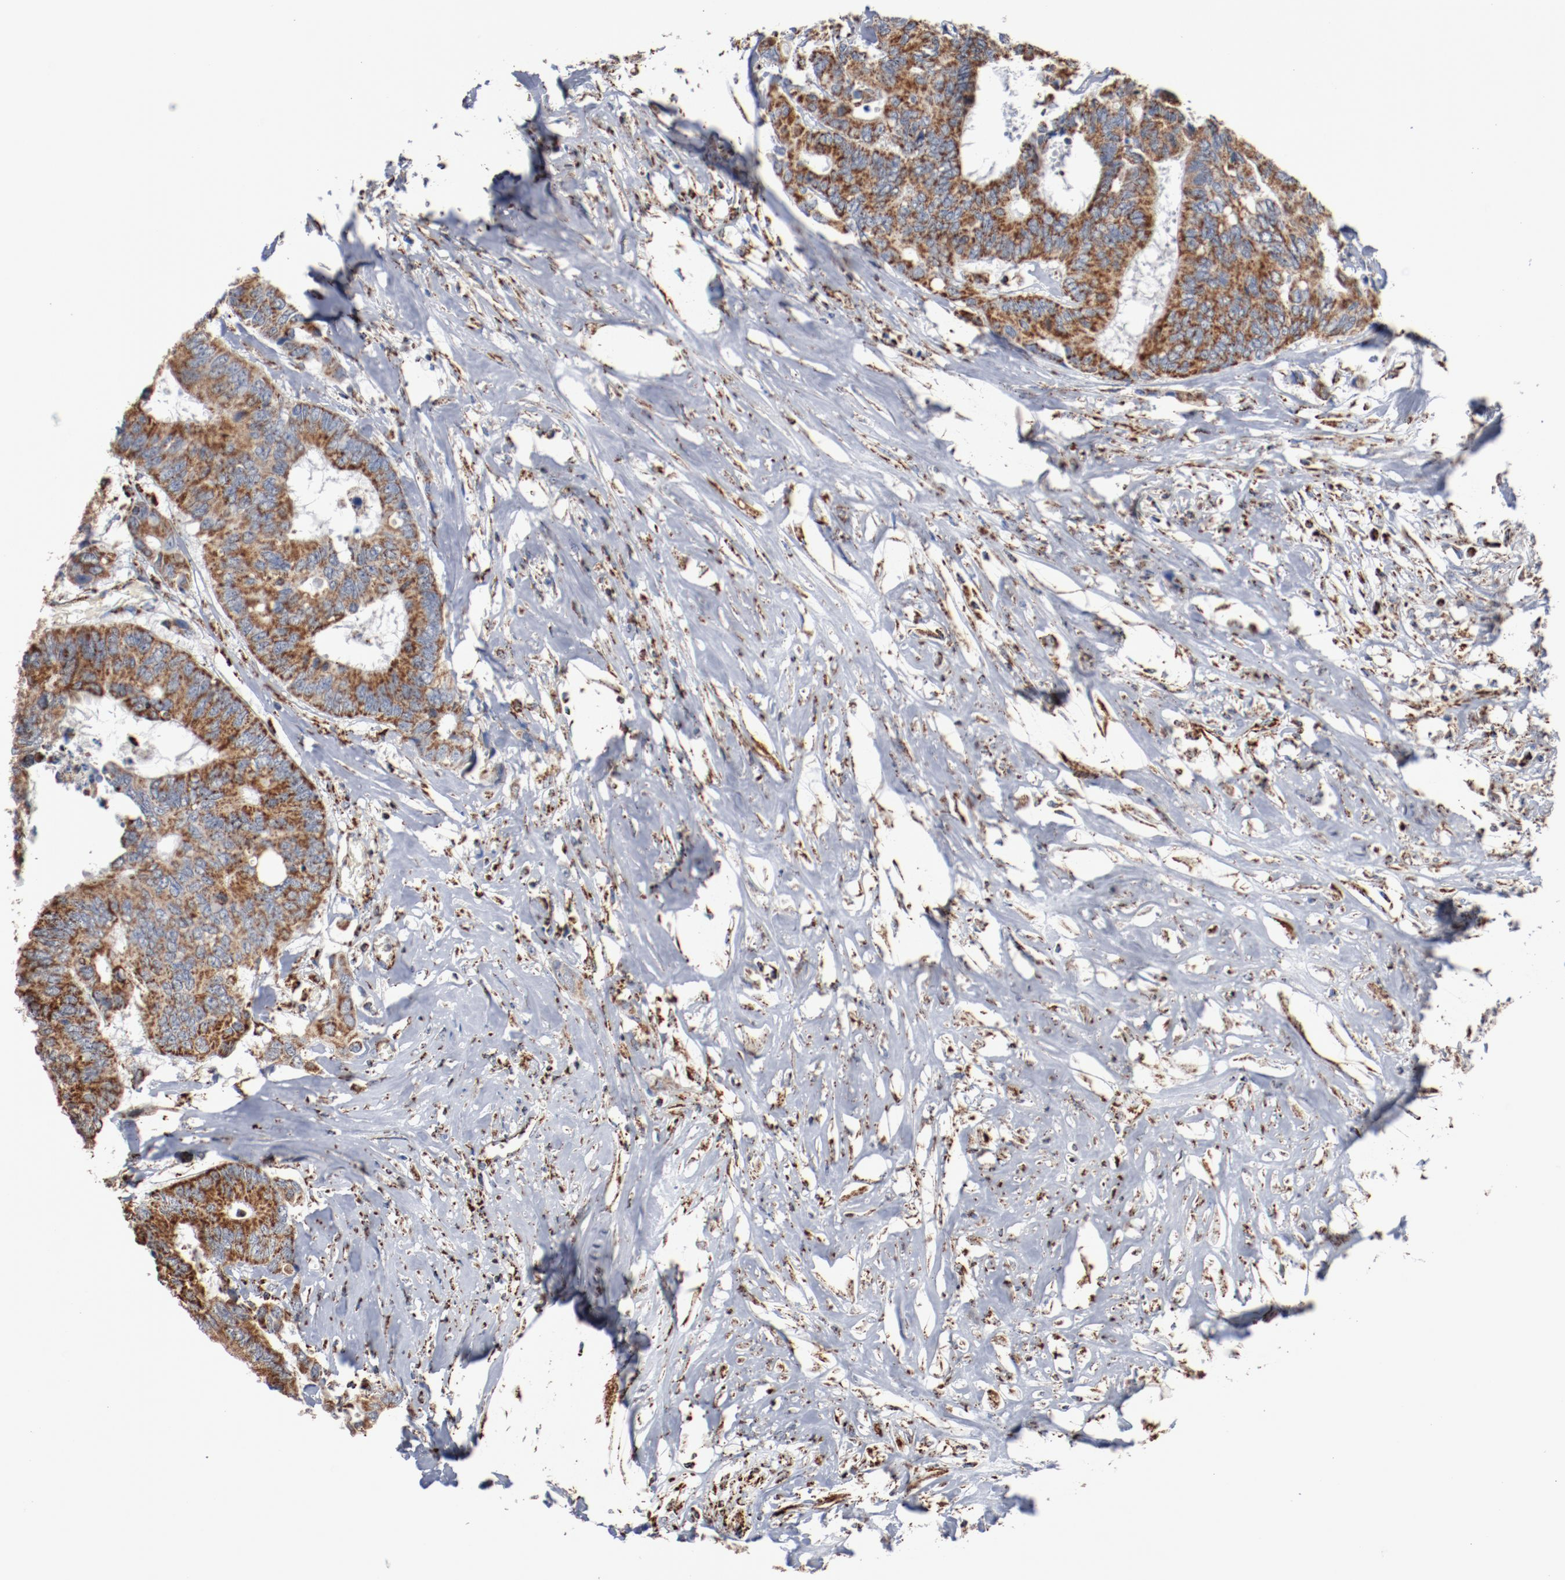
{"staining": {"intensity": "moderate", "quantity": ">75%", "location": "cytoplasmic/membranous"}, "tissue": "colorectal cancer", "cell_type": "Tumor cells", "image_type": "cancer", "snomed": [{"axis": "morphology", "description": "Adenocarcinoma, NOS"}, {"axis": "topography", "description": "Rectum"}], "caption": "Human colorectal adenocarcinoma stained with a brown dye demonstrates moderate cytoplasmic/membranous positive staining in approximately >75% of tumor cells.", "gene": "NDUFS4", "patient": {"sex": "male", "age": 55}}